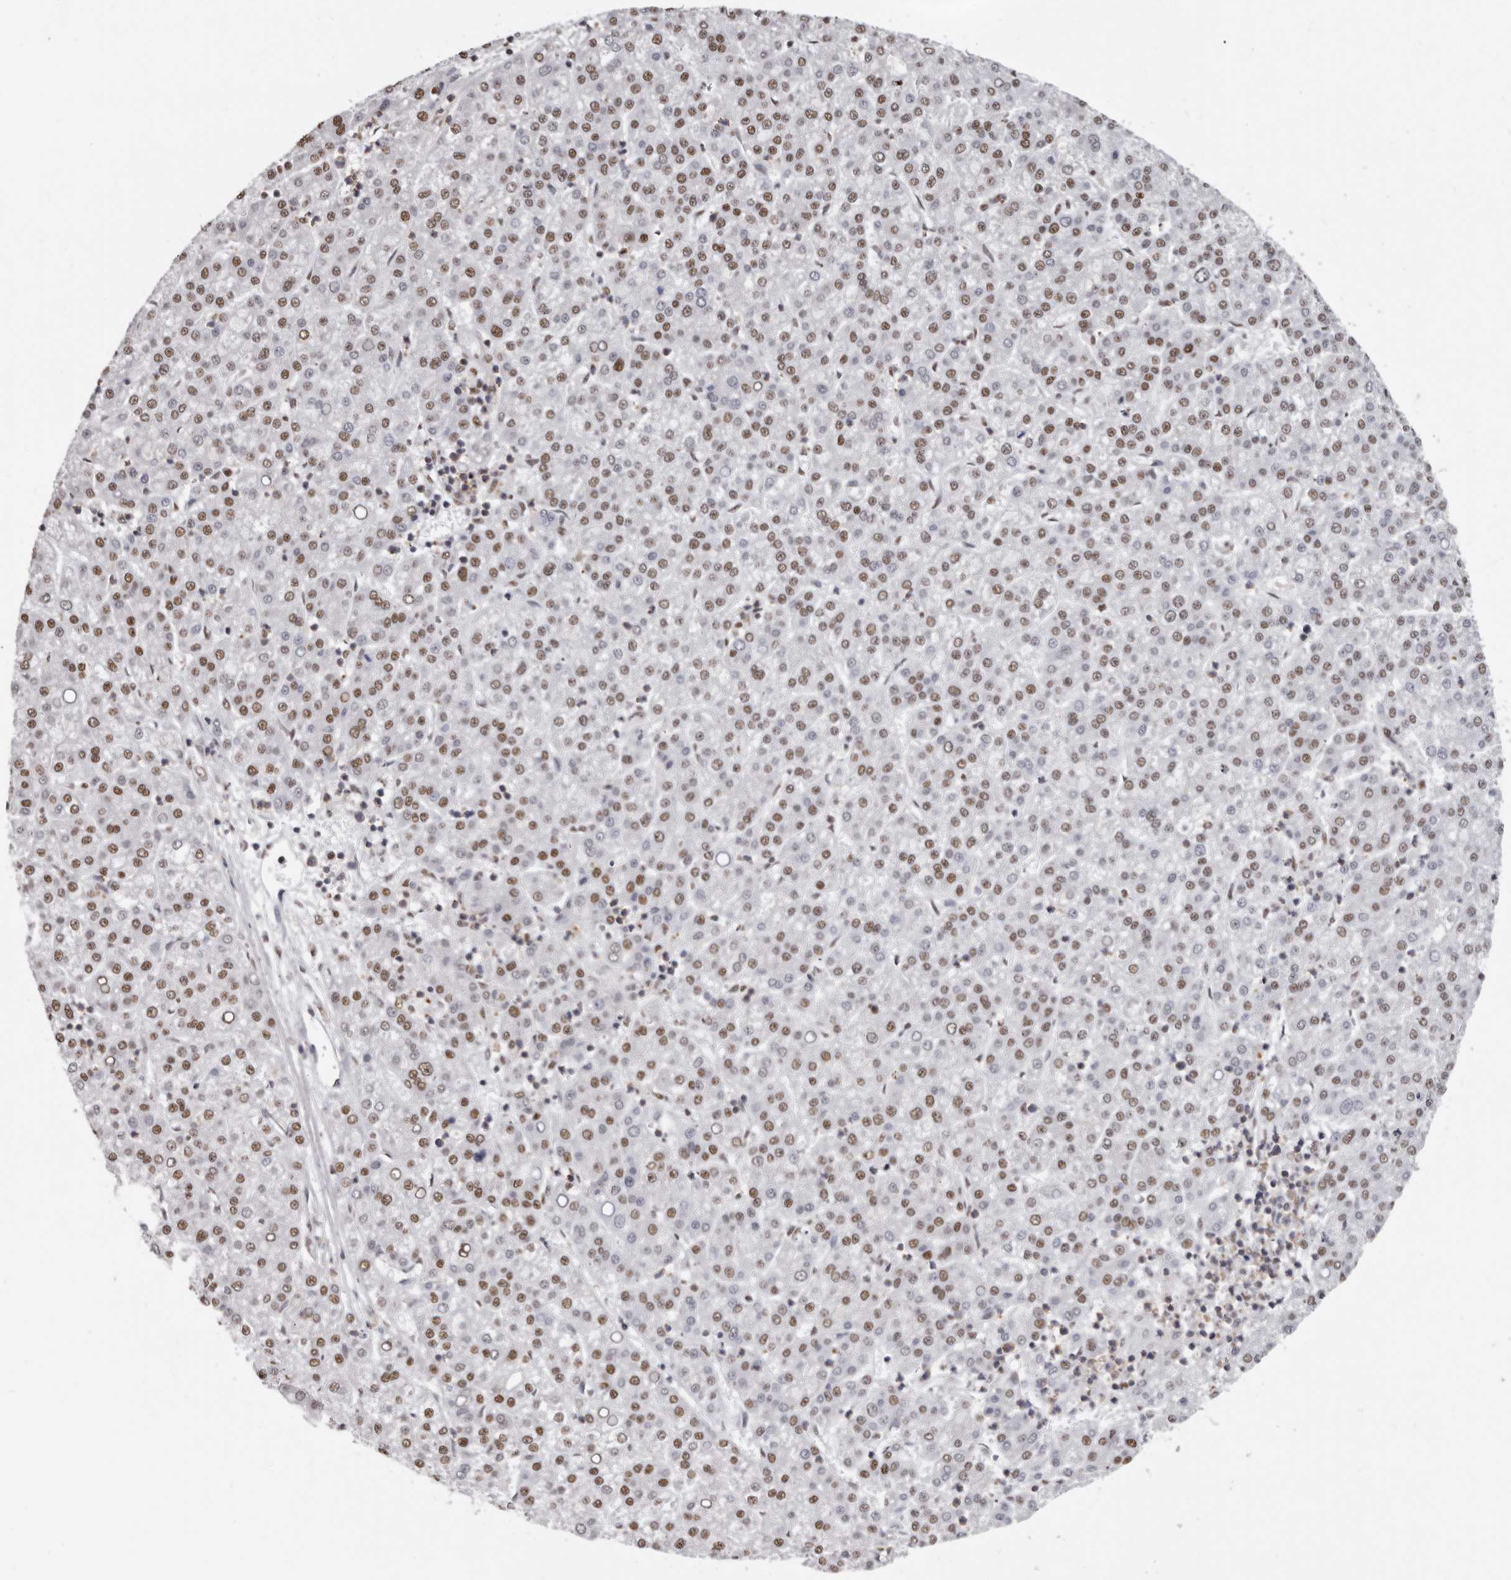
{"staining": {"intensity": "moderate", "quantity": ">75%", "location": "nuclear"}, "tissue": "liver cancer", "cell_type": "Tumor cells", "image_type": "cancer", "snomed": [{"axis": "morphology", "description": "Carcinoma, Hepatocellular, NOS"}, {"axis": "topography", "description": "Liver"}], "caption": "This is a micrograph of IHC staining of liver hepatocellular carcinoma, which shows moderate expression in the nuclear of tumor cells.", "gene": "SCAF4", "patient": {"sex": "female", "age": 58}}